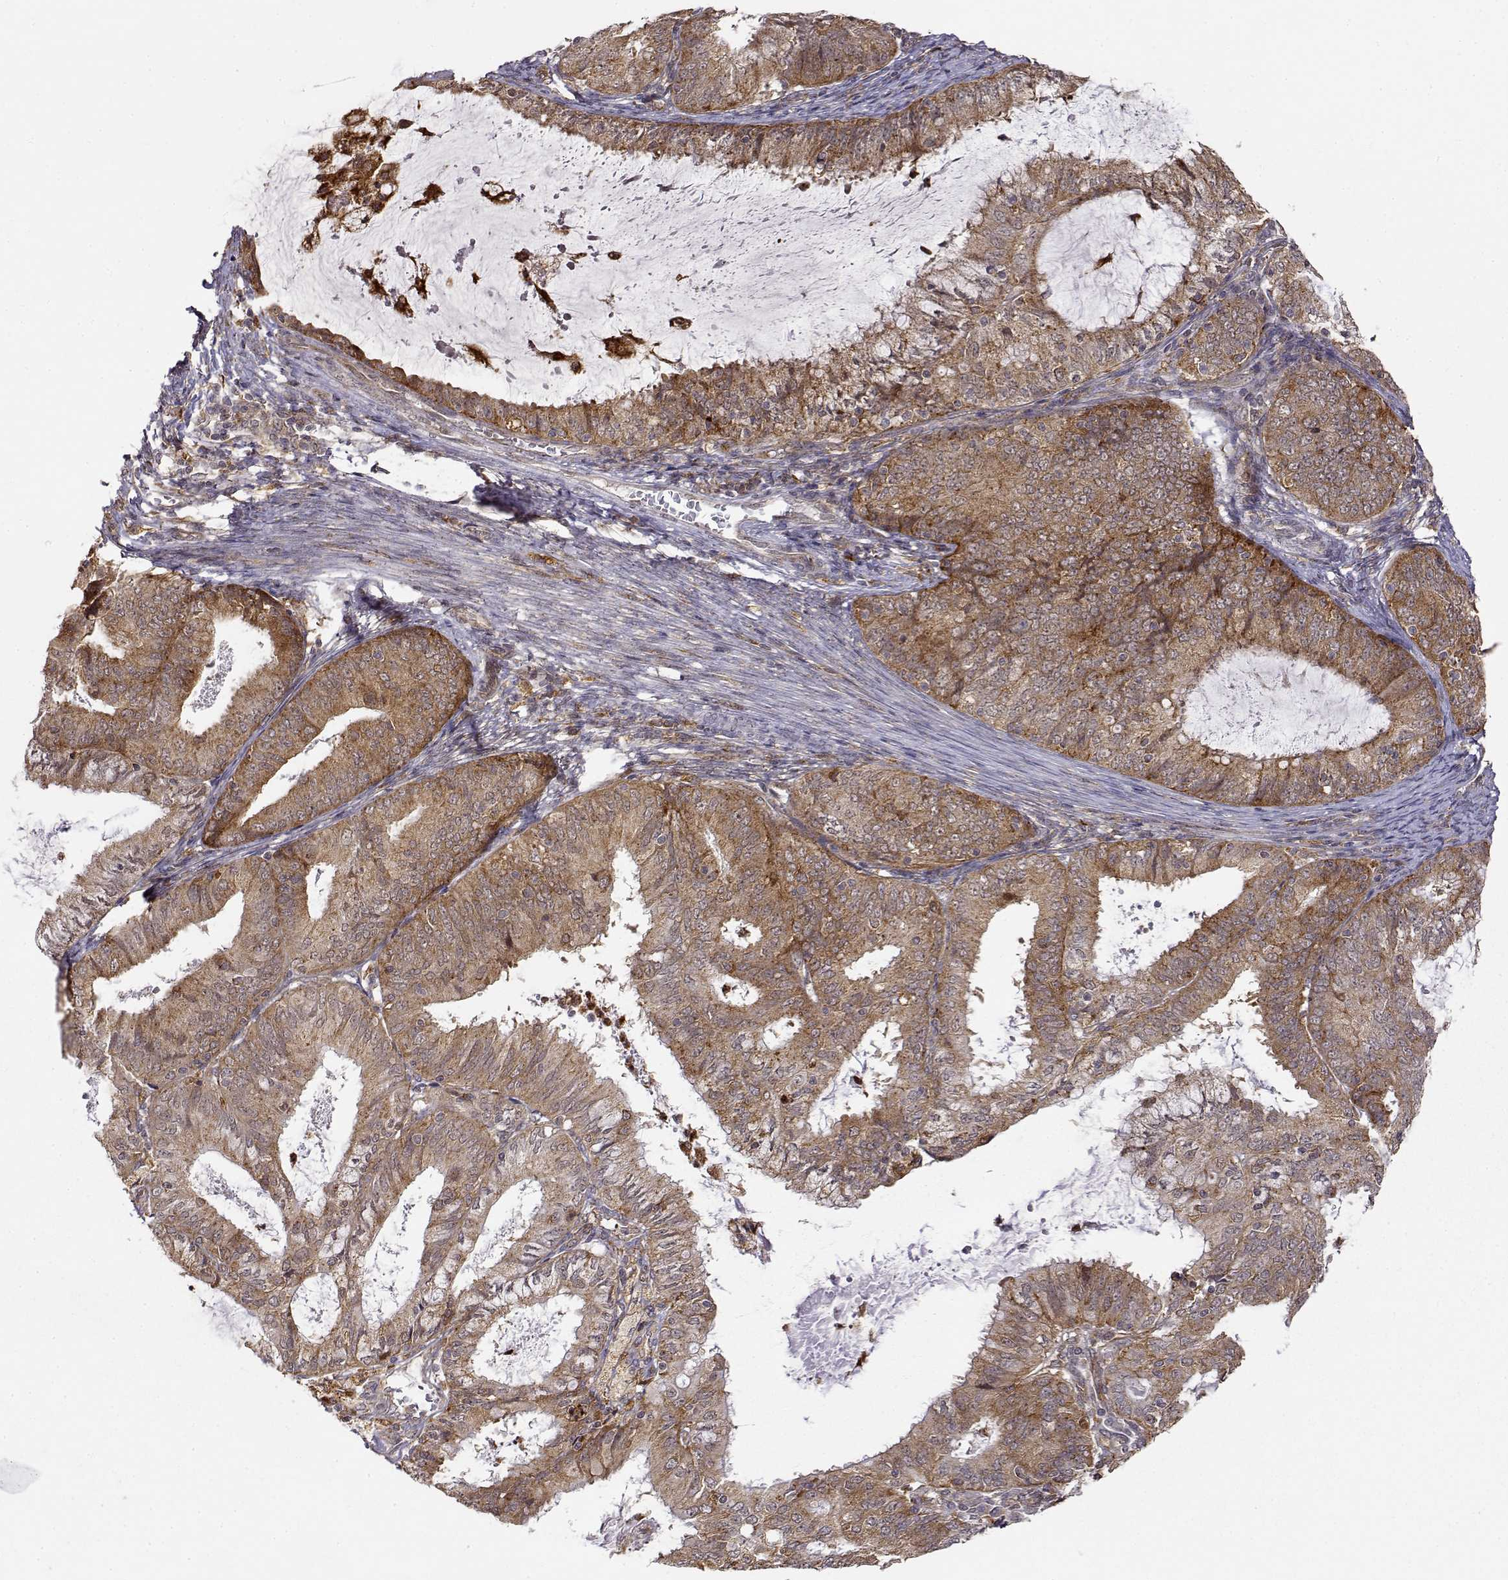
{"staining": {"intensity": "moderate", "quantity": ">75%", "location": "cytoplasmic/membranous"}, "tissue": "endometrial cancer", "cell_type": "Tumor cells", "image_type": "cancer", "snomed": [{"axis": "morphology", "description": "Adenocarcinoma, NOS"}, {"axis": "topography", "description": "Endometrium"}], "caption": "Adenocarcinoma (endometrial) stained for a protein (brown) reveals moderate cytoplasmic/membranous positive expression in approximately >75% of tumor cells.", "gene": "RNF13", "patient": {"sex": "female", "age": 57}}